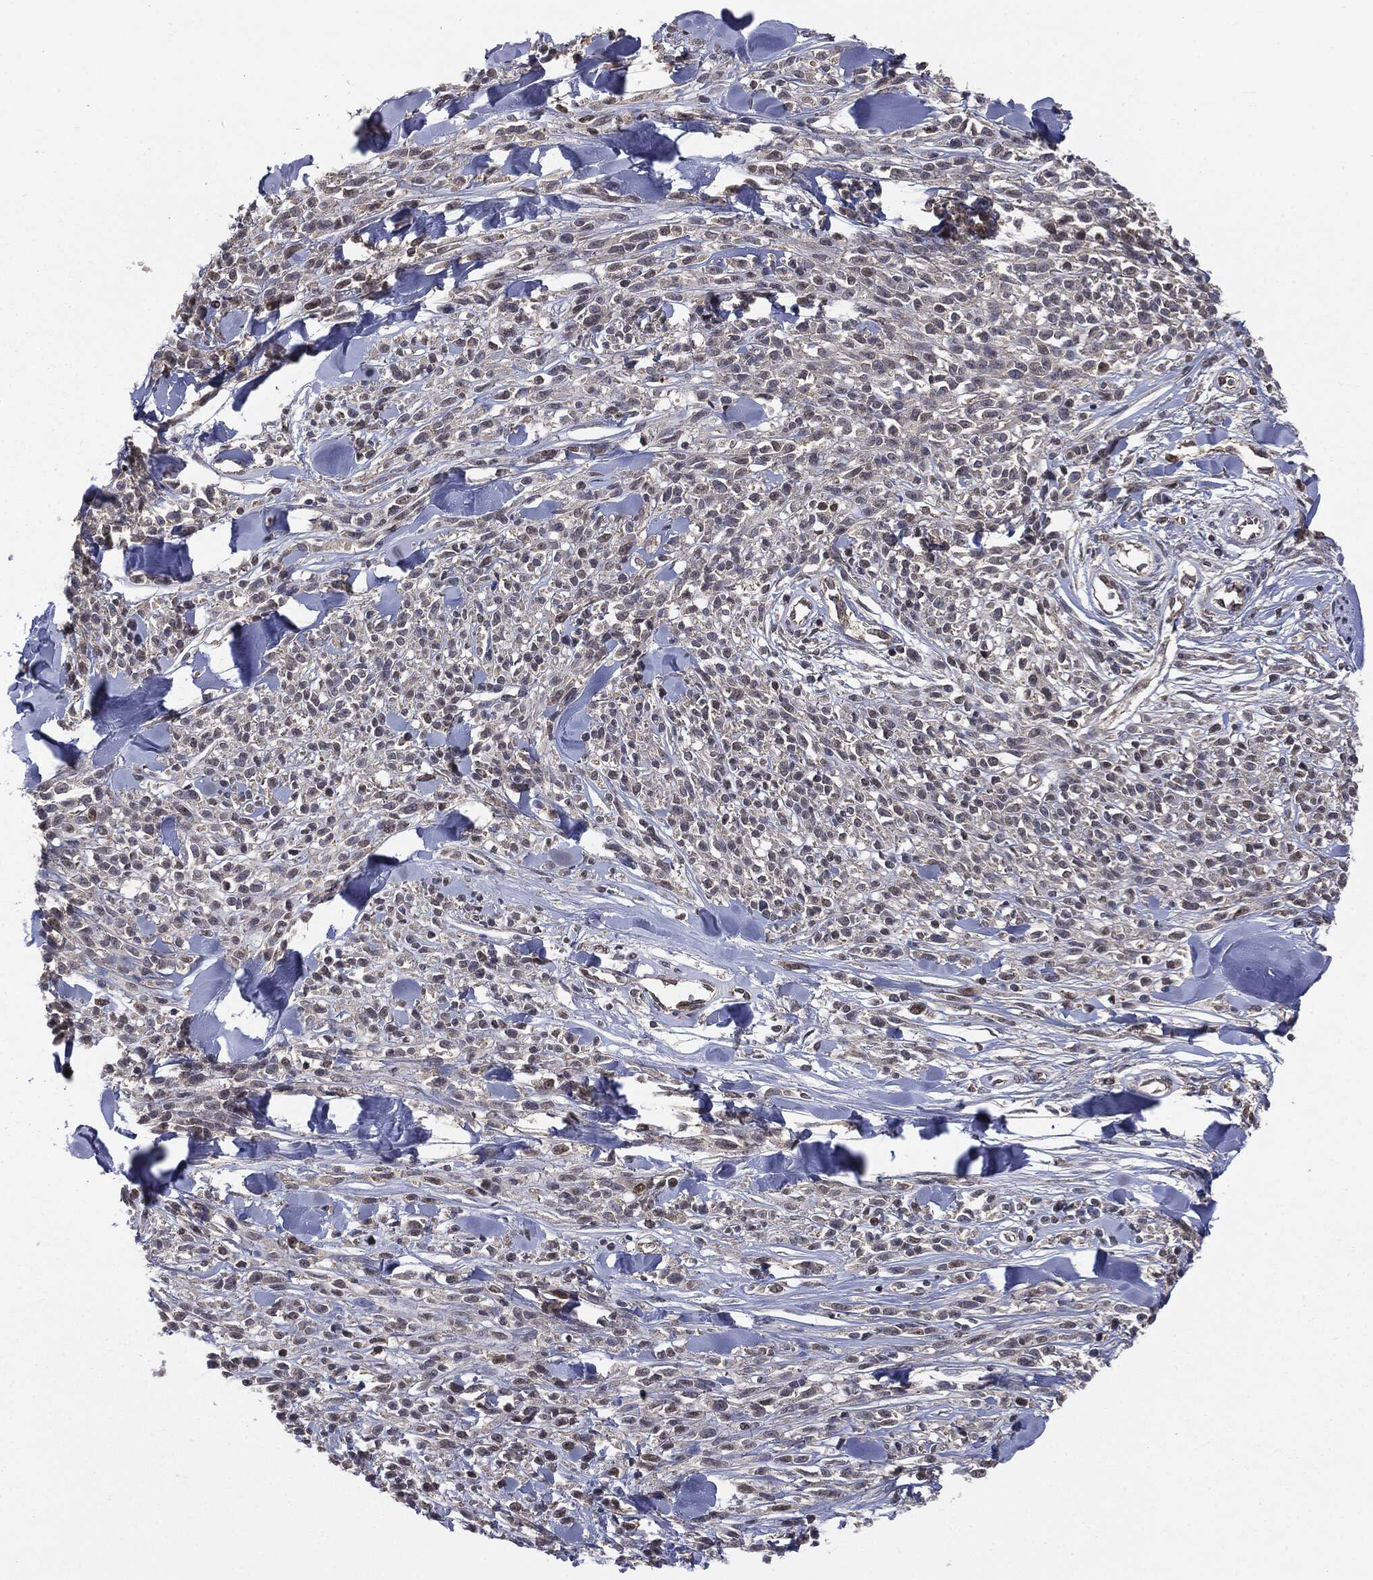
{"staining": {"intensity": "negative", "quantity": "none", "location": "none"}, "tissue": "melanoma", "cell_type": "Tumor cells", "image_type": "cancer", "snomed": [{"axis": "morphology", "description": "Malignant melanoma, NOS"}, {"axis": "topography", "description": "Skin"}, {"axis": "topography", "description": "Skin of trunk"}], "caption": "Immunohistochemistry (IHC) image of neoplastic tissue: melanoma stained with DAB displays no significant protein staining in tumor cells.", "gene": "PTPA", "patient": {"sex": "male", "age": 74}}